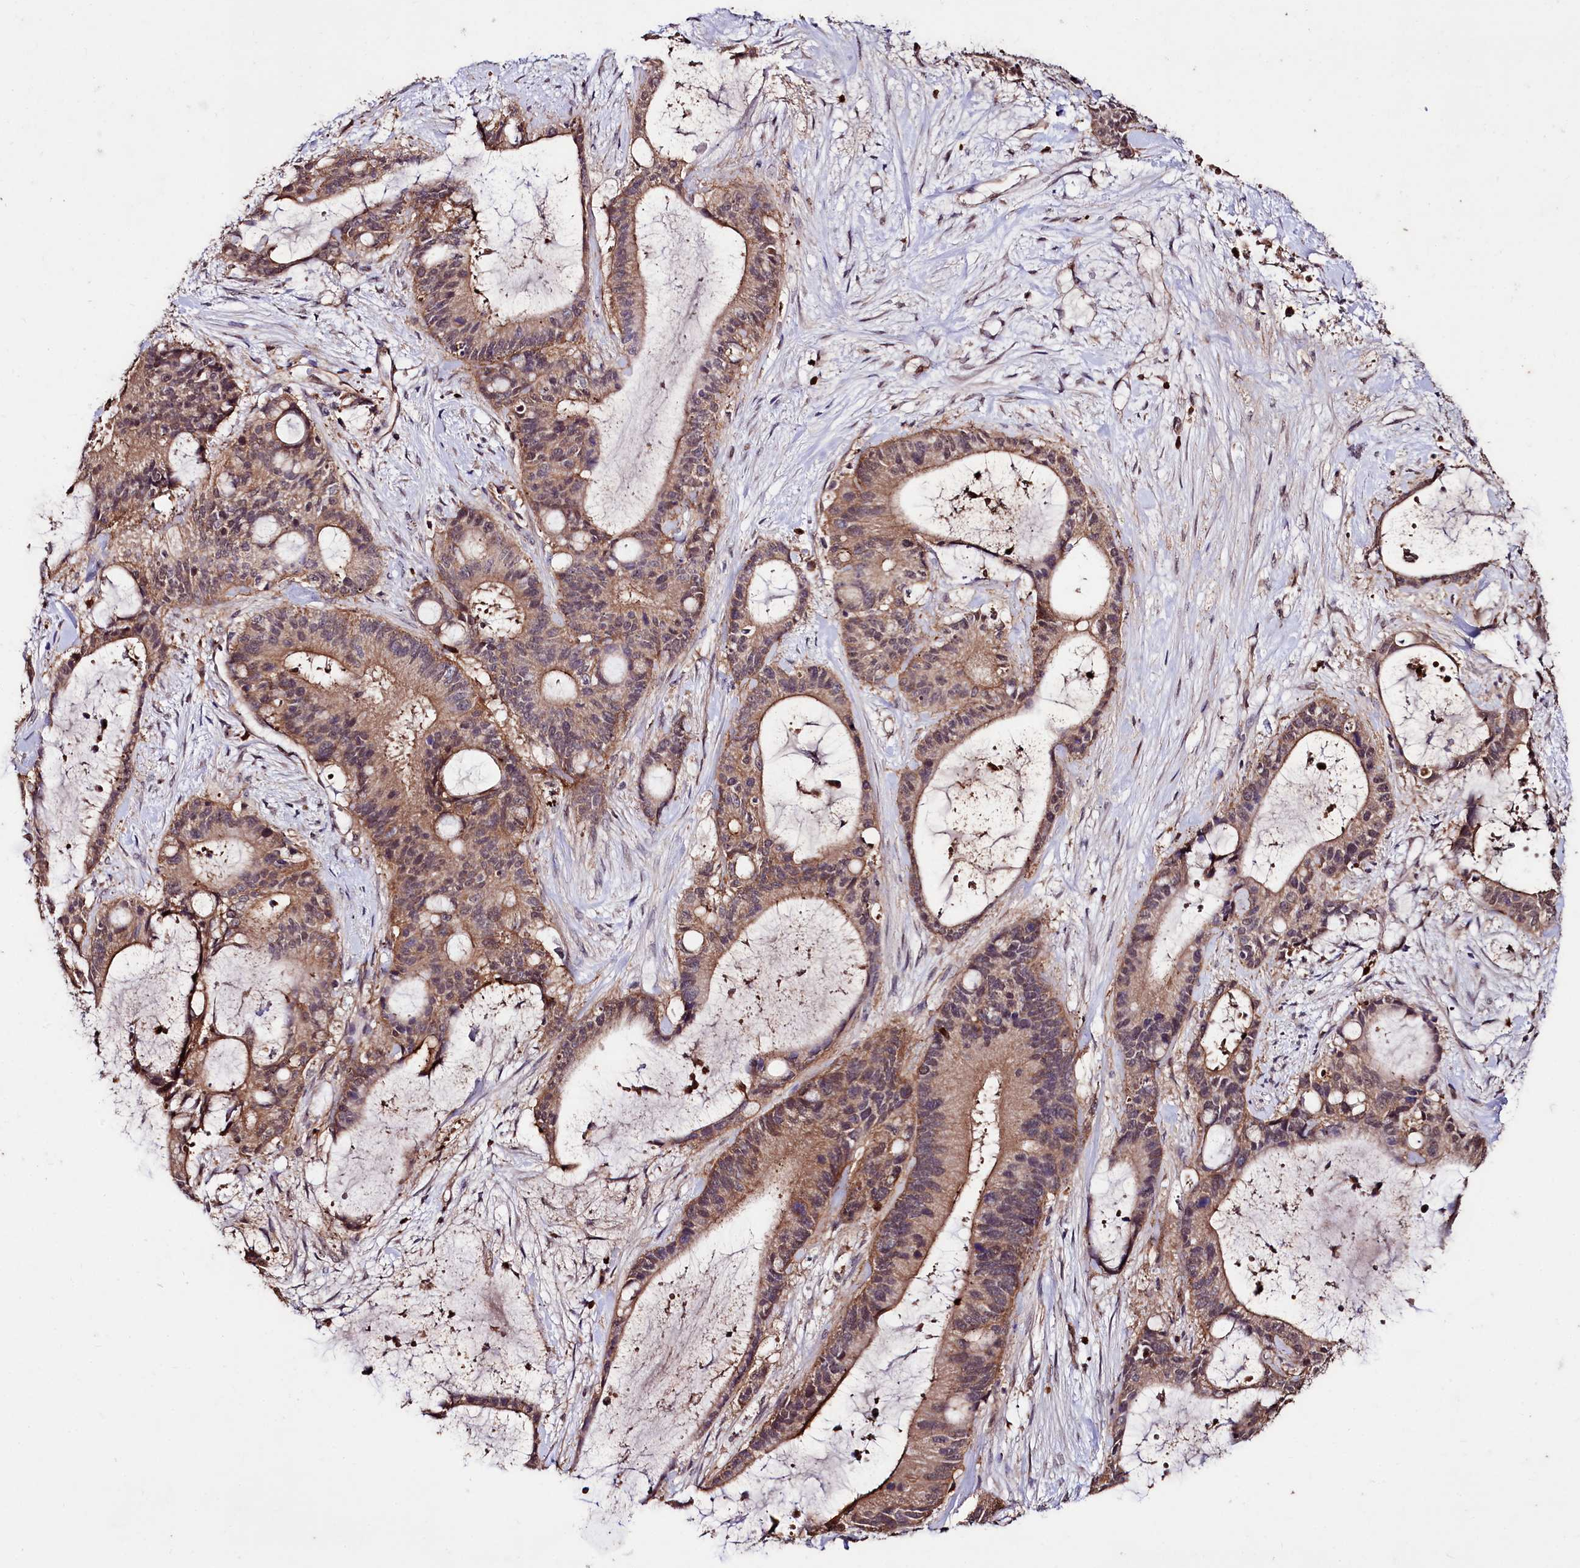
{"staining": {"intensity": "moderate", "quantity": ">75%", "location": "cytoplasmic/membranous"}, "tissue": "liver cancer", "cell_type": "Tumor cells", "image_type": "cancer", "snomed": [{"axis": "morphology", "description": "Normal tissue, NOS"}, {"axis": "morphology", "description": "Cholangiocarcinoma"}, {"axis": "topography", "description": "Liver"}, {"axis": "topography", "description": "Peripheral nerve tissue"}], "caption": "Liver cancer (cholangiocarcinoma) stained with a brown dye reveals moderate cytoplasmic/membranous positive expression in about >75% of tumor cells.", "gene": "KLRB1", "patient": {"sex": "female", "age": 73}}